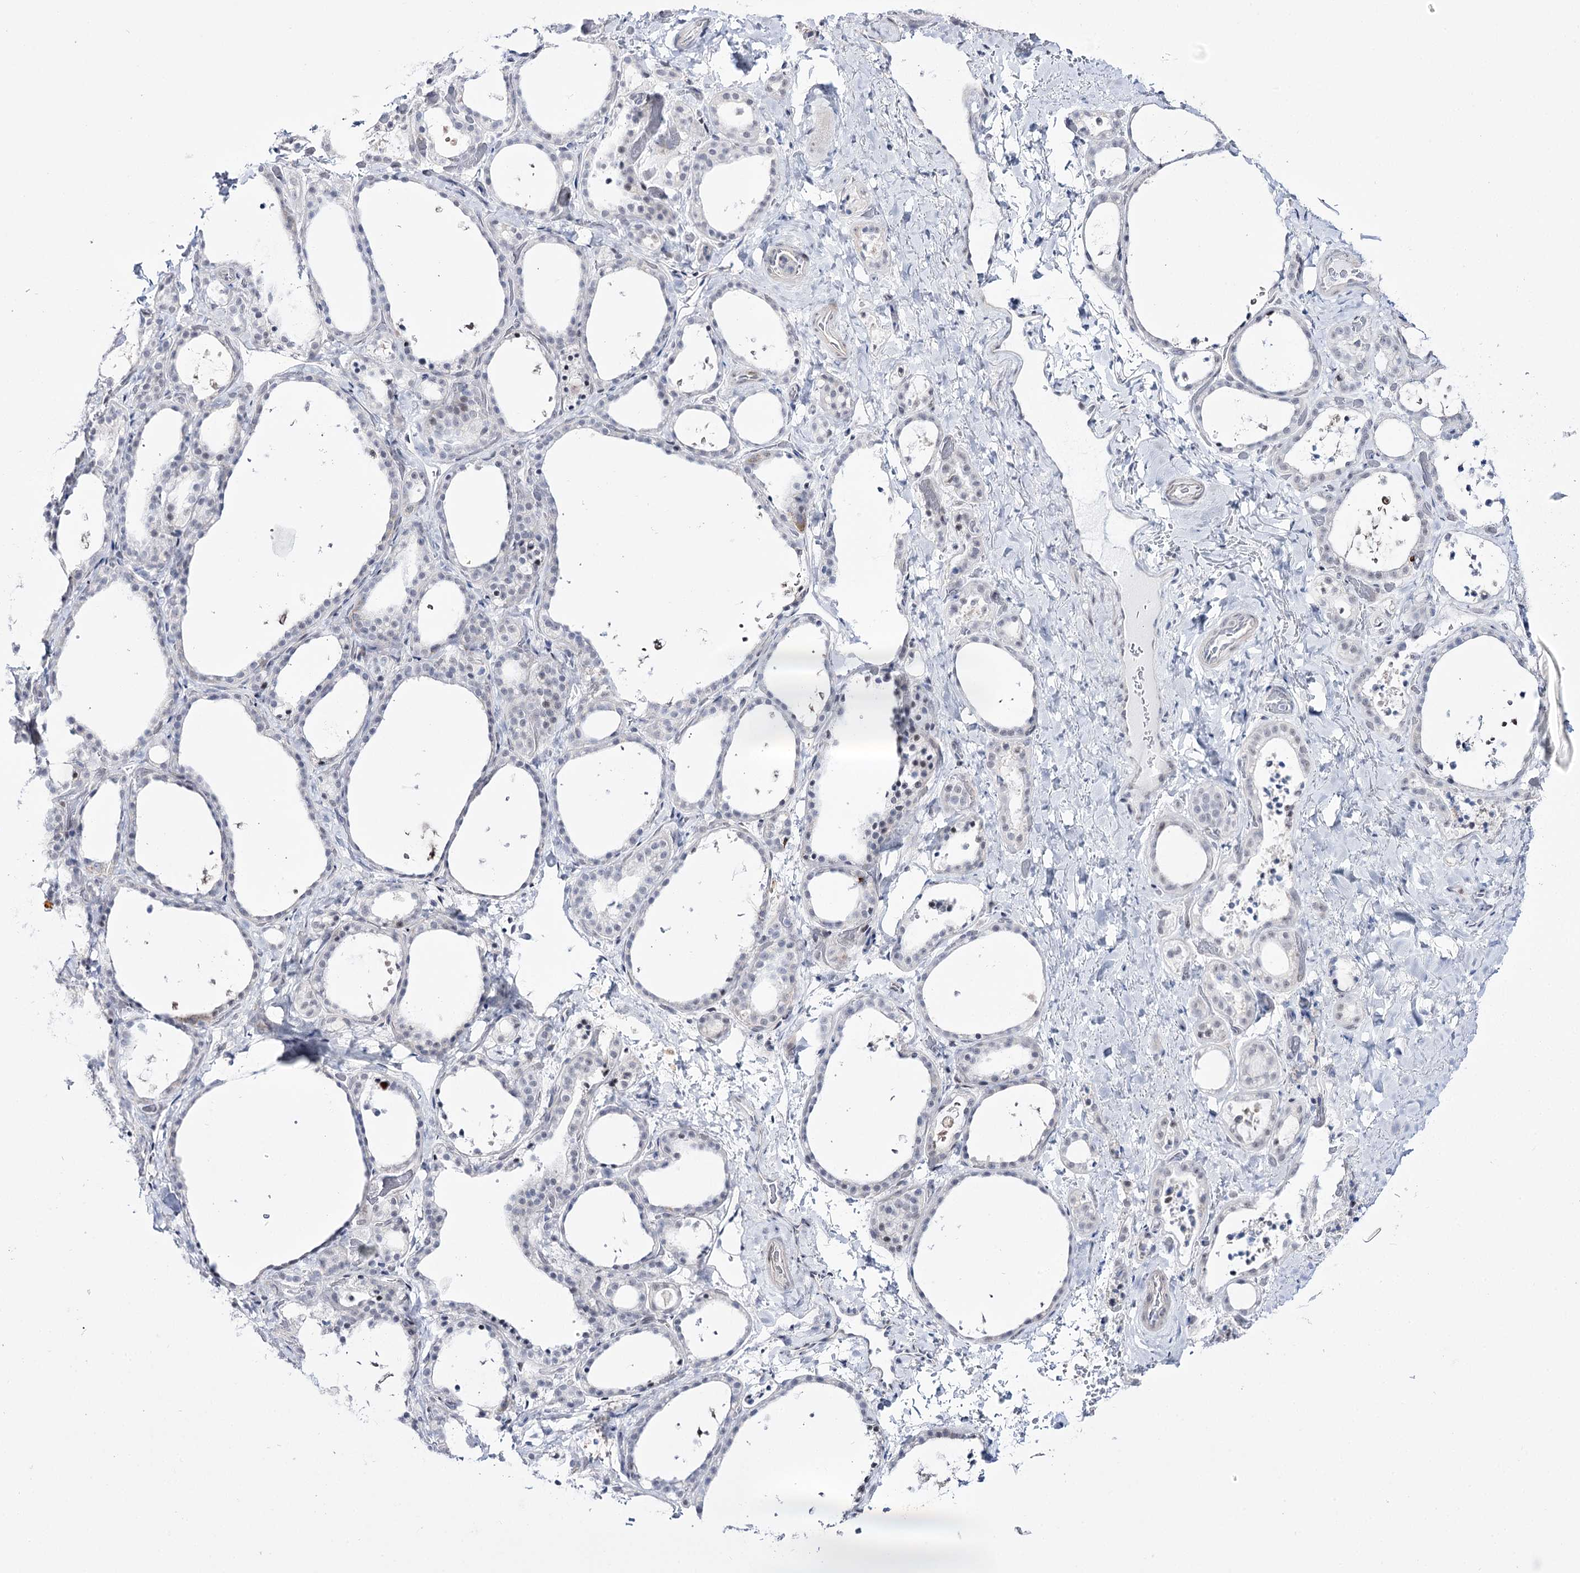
{"staining": {"intensity": "negative", "quantity": "none", "location": "none"}, "tissue": "thyroid gland", "cell_type": "Glandular cells", "image_type": "normal", "snomed": [{"axis": "morphology", "description": "Normal tissue, NOS"}, {"axis": "topography", "description": "Thyroid gland"}], "caption": "Benign thyroid gland was stained to show a protein in brown. There is no significant expression in glandular cells. (Stains: DAB (3,3'-diaminobenzidine) IHC with hematoxylin counter stain, Microscopy: brightfield microscopy at high magnification).", "gene": "RBM15B", "patient": {"sex": "female", "age": 44}}